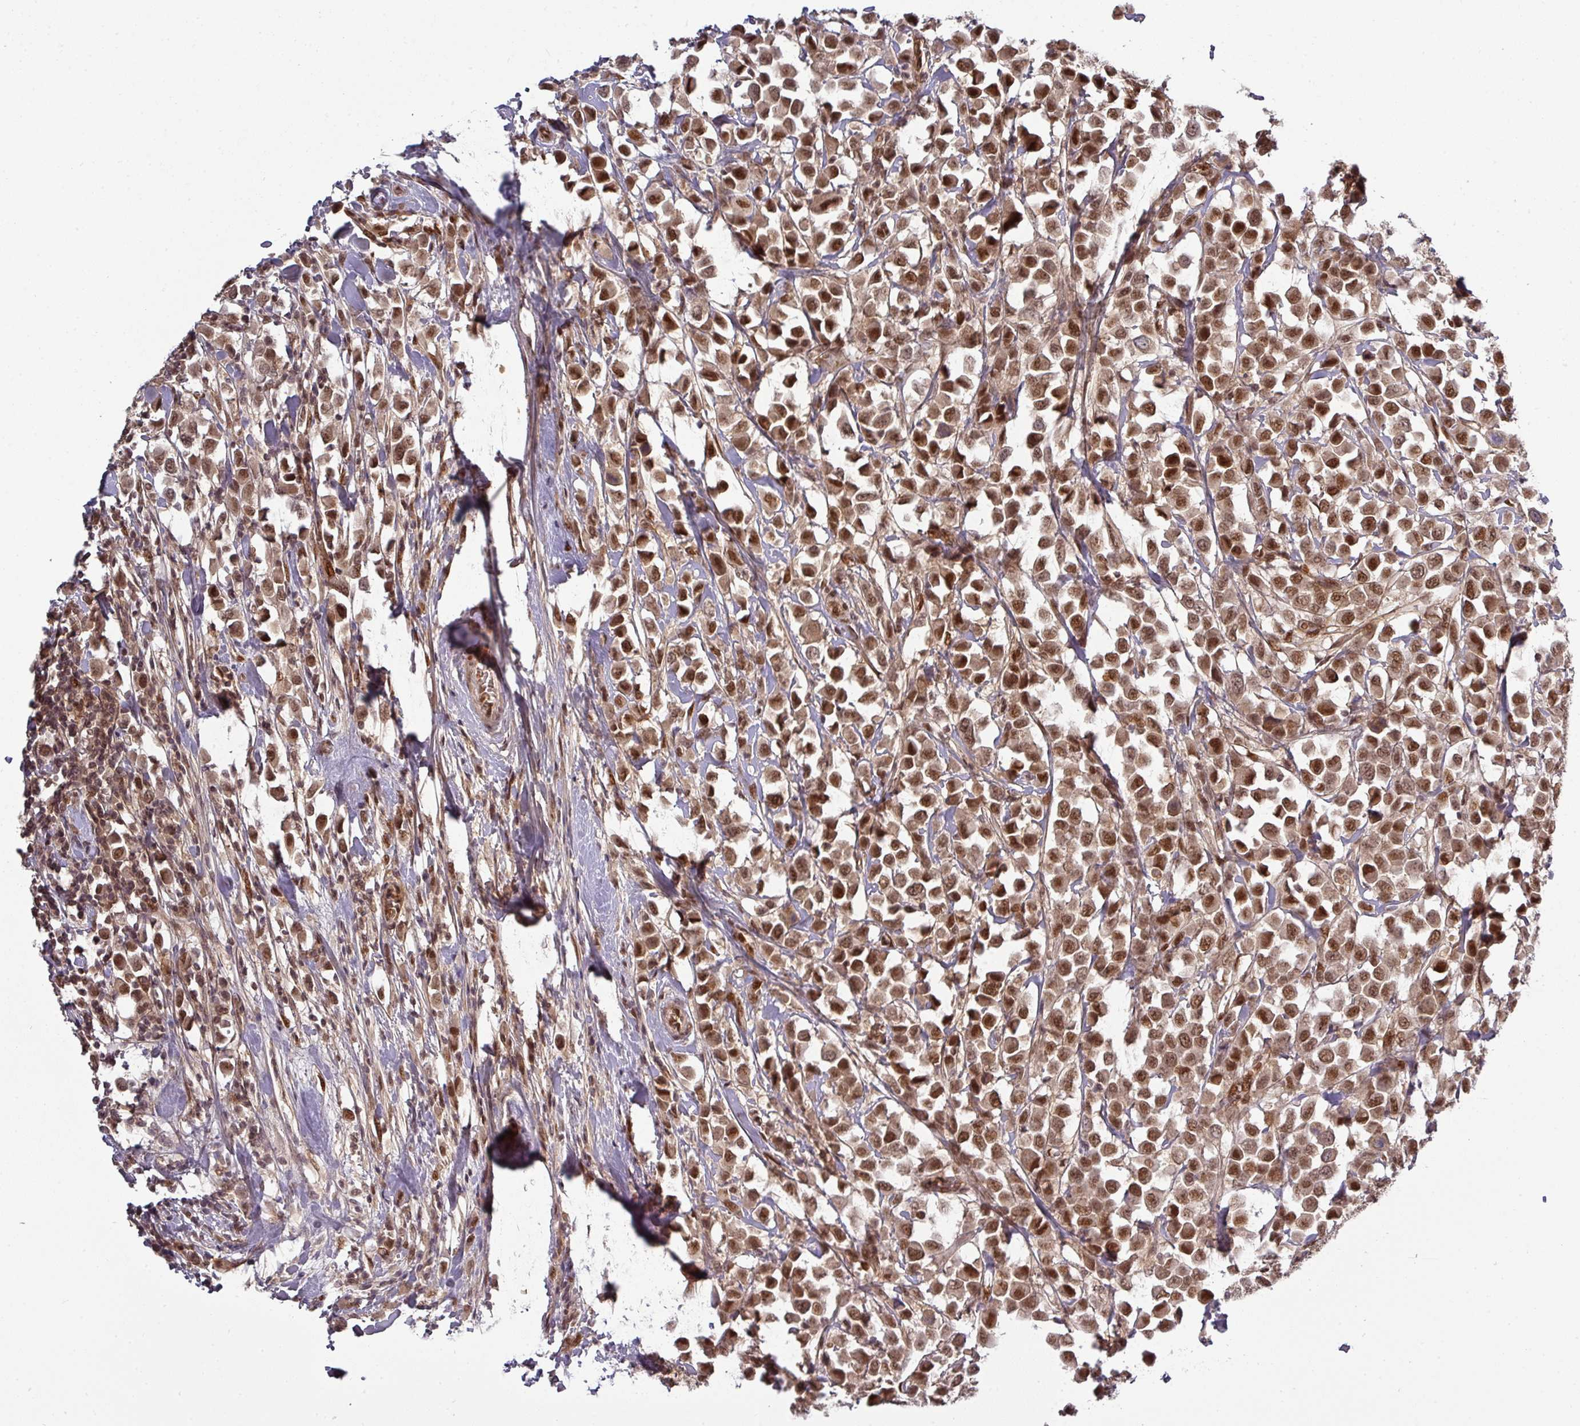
{"staining": {"intensity": "strong", "quantity": ">75%", "location": "cytoplasmic/membranous,nuclear"}, "tissue": "breast cancer", "cell_type": "Tumor cells", "image_type": "cancer", "snomed": [{"axis": "morphology", "description": "Duct carcinoma"}, {"axis": "topography", "description": "Breast"}], "caption": "DAB (3,3'-diaminobenzidine) immunohistochemical staining of human breast infiltrating ductal carcinoma shows strong cytoplasmic/membranous and nuclear protein staining in about >75% of tumor cells.", "gene": "CIC", "patient": {"sex": "female", "age": 61}}